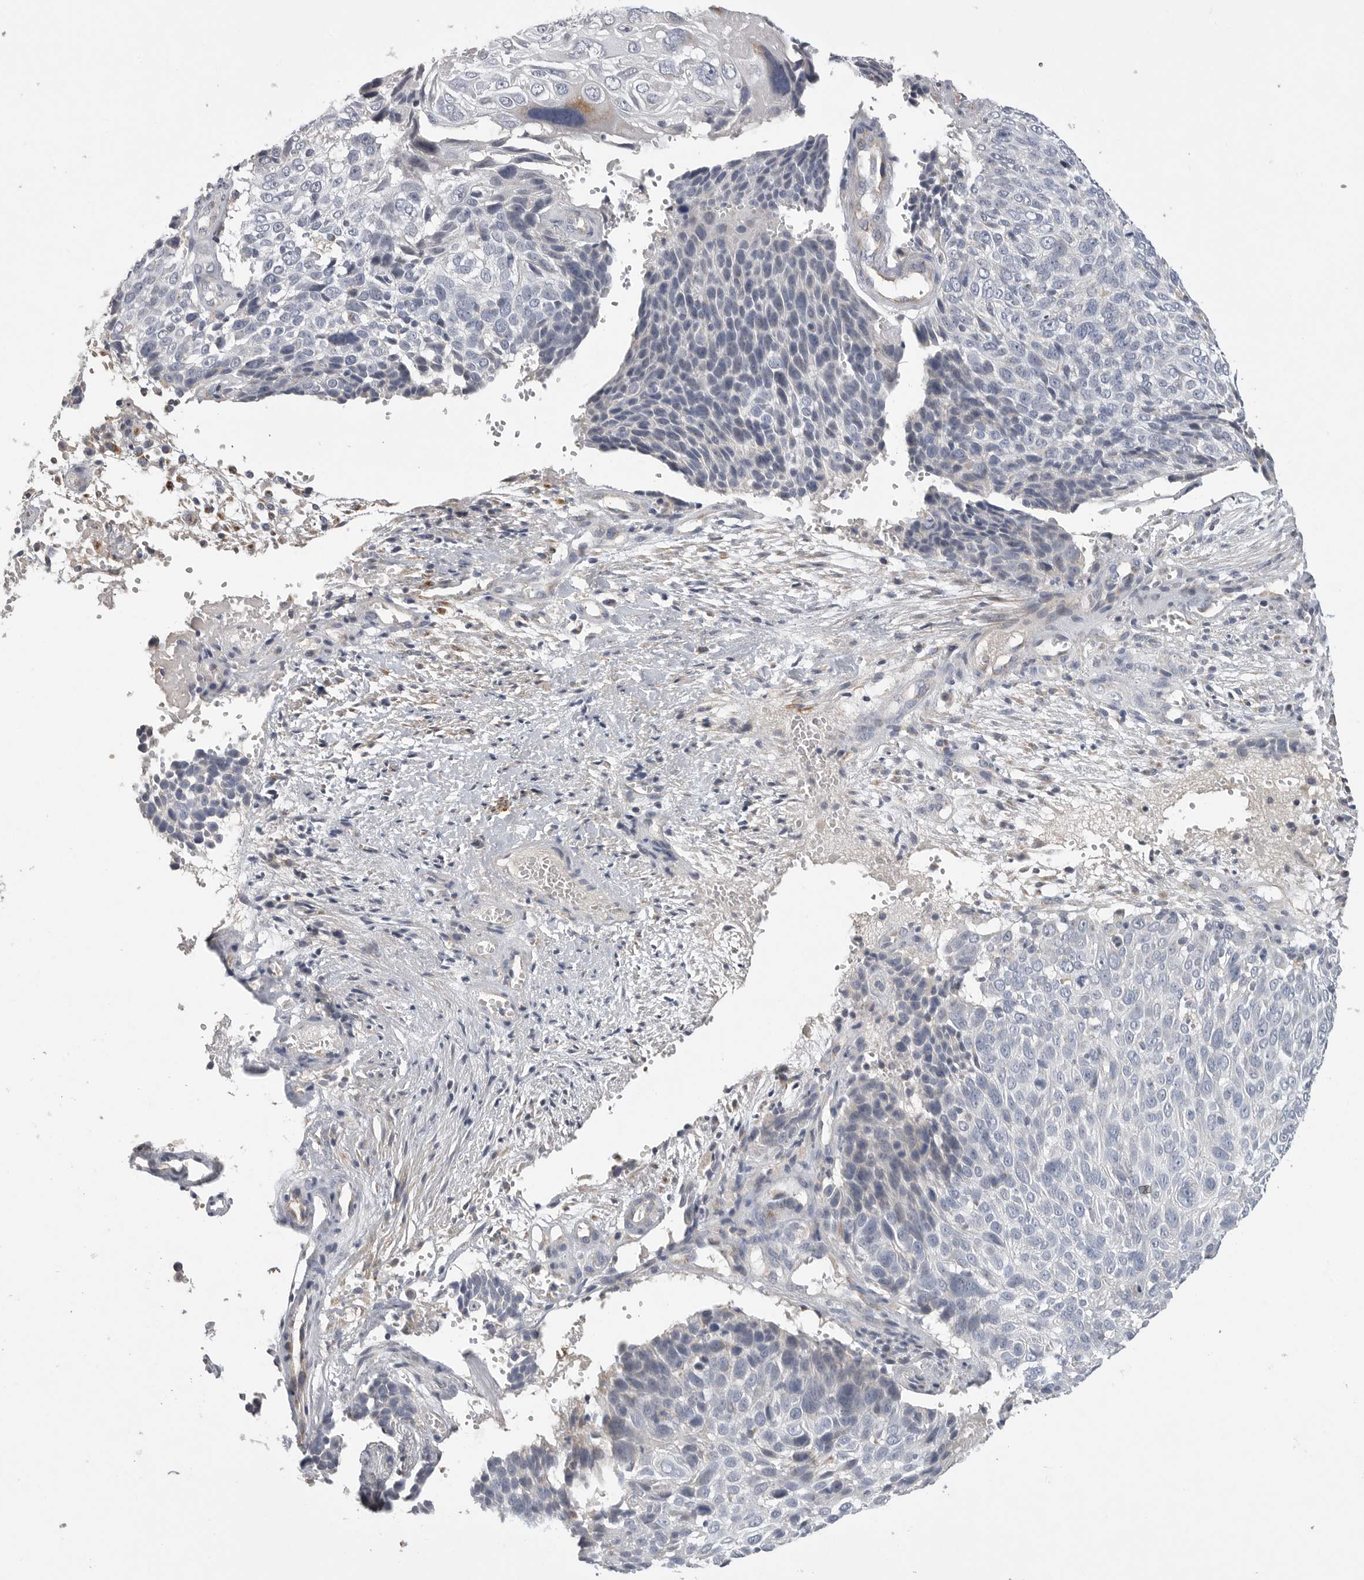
{"staining": {"intensity": "negative", "quantity": "none", "location": "none"}, "tissue": "cervical cancer", "cell_type": "Tumor cells", "image_type": "cancer", "snomed": [{"axis": "morphology", "description": "Squamous cell carcinoma, NOS"}, {"axis": "topography", "description": "Cervix"}], "caption": "IHC photomicrograph of neoplastic tissue: human squamous cell carcinoma (cervical) stained with DAB shows no significant protein expression in tumor cells. The staining was performed using DAB (3,3'-diaminobenzidine) to visualize the protein expression in brown, while the nuclei were stained in blue with hematoxylin (Magnification: 20x).", "gene": "SDC3", "patient": {"sex": "female", "age": 74}}